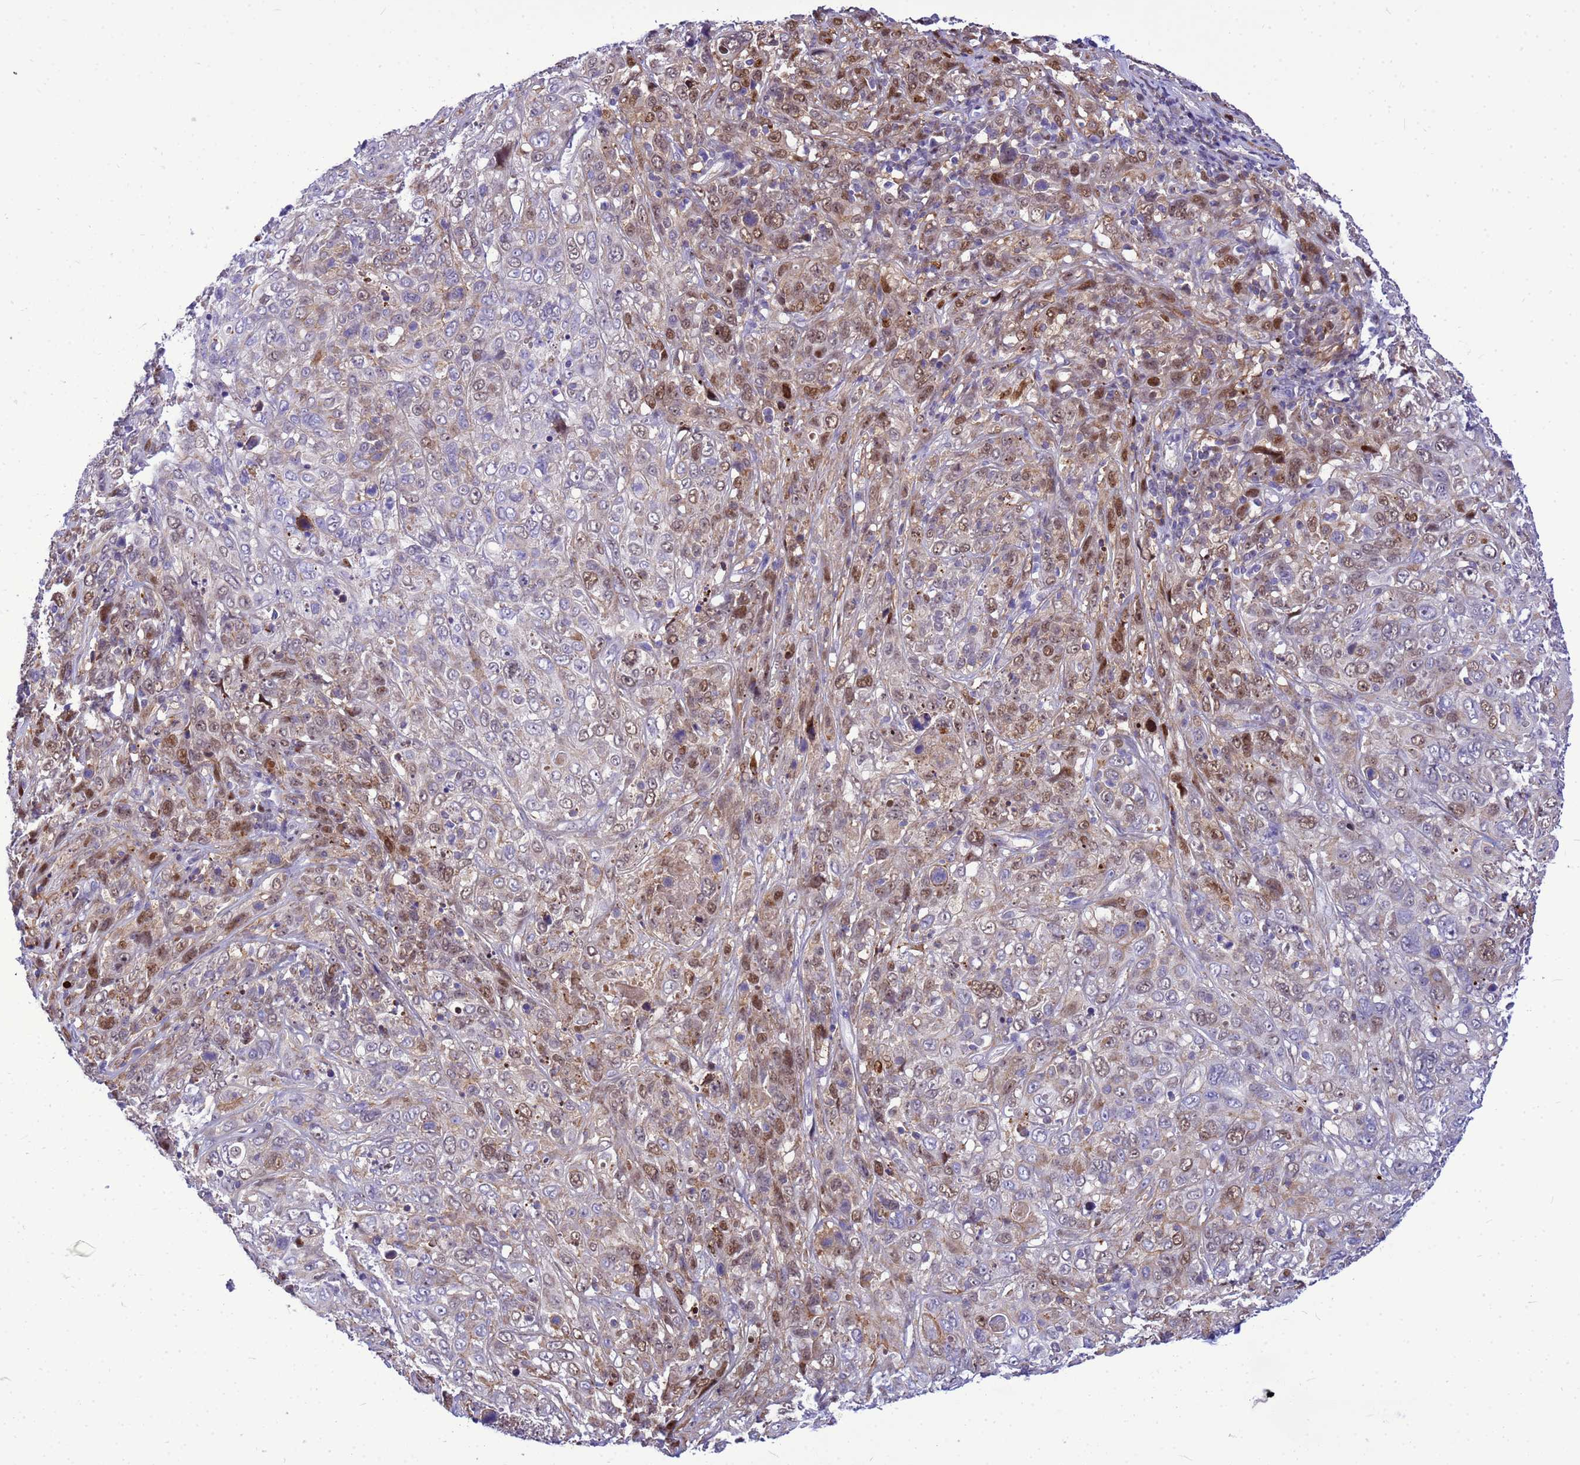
{"staining": {"intensity": "moderate", "quantity": "25%-75%", "location": "nuclear"}, "tissue": "cervical cancer", "cell_type": "Tumor cells", "image_type": "cancer", "snomed": [{"axis": "morphology", "description": "Squamous cell carcinoma, NOS"}, {"axis": "topography", "description": "Cervix"}], "caption": "Immunohistochemistry photomicrograph of cervical squamous cell carcinoma stained for a protein (brown), which shows medium levels of moderate nuclear positivity in about 25%-75% of tumor cells.", "gene": "ADAMTS7", "patient": {"sex": "female", "age": 46}}